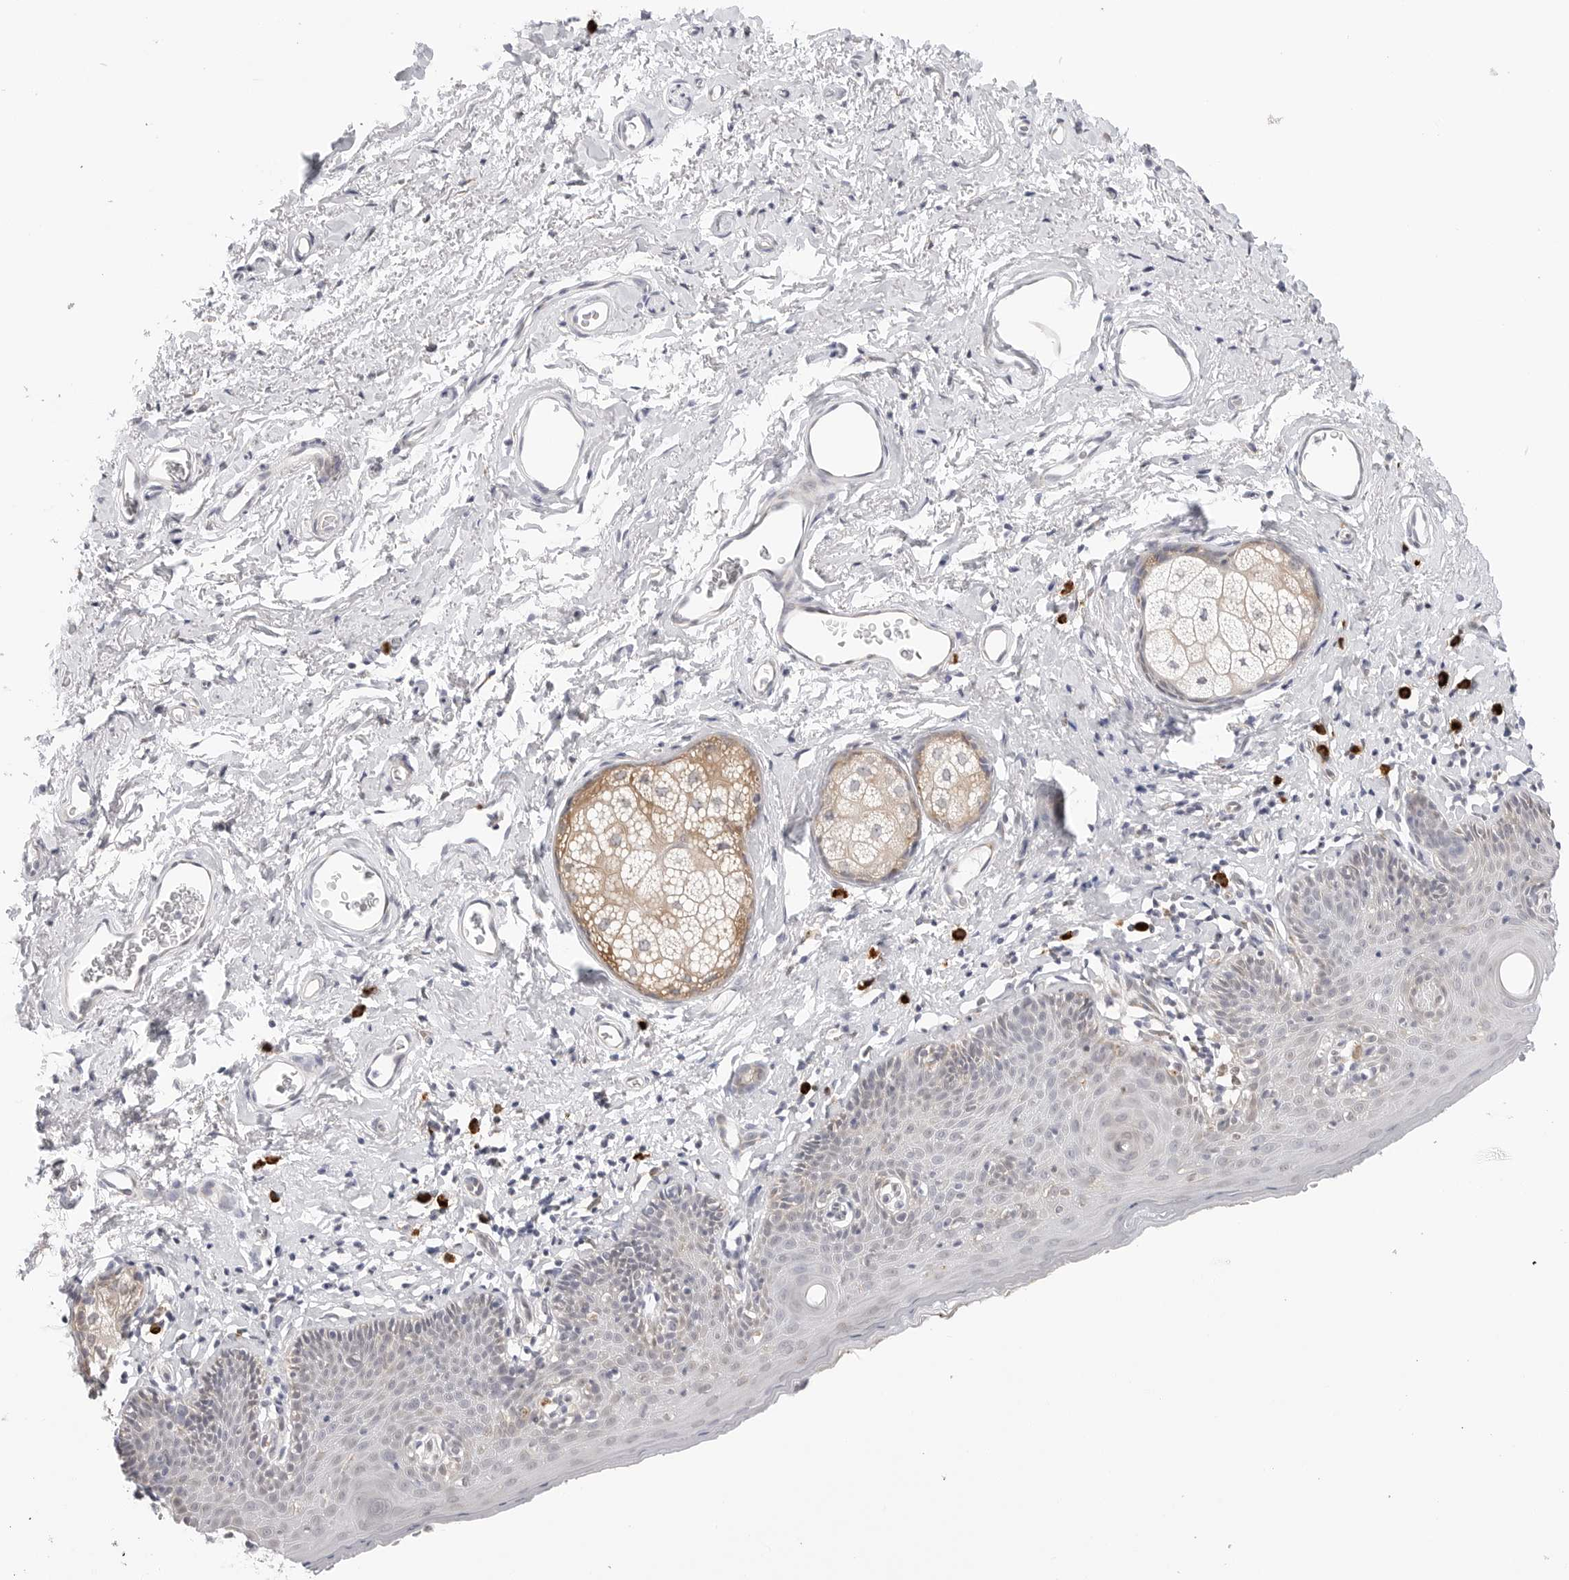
{"staining": {"intensity": "negative", "quantity": "none", "location": "none"}, "tissue": "skin", "cell_type": "Epidermal cells", "image_type": "normal", "snomed": [{"axis": "morphology", "description": "Normal tissue, NOS"}, {"axis": "topography", "description": "Vulva"}], "caption": "The image demonstrates no significant staining in epidermal cells of skin. Nuclei are stained in blue.", "gene": "RPN1", "patient": {"sex": "female", "age": 66}}